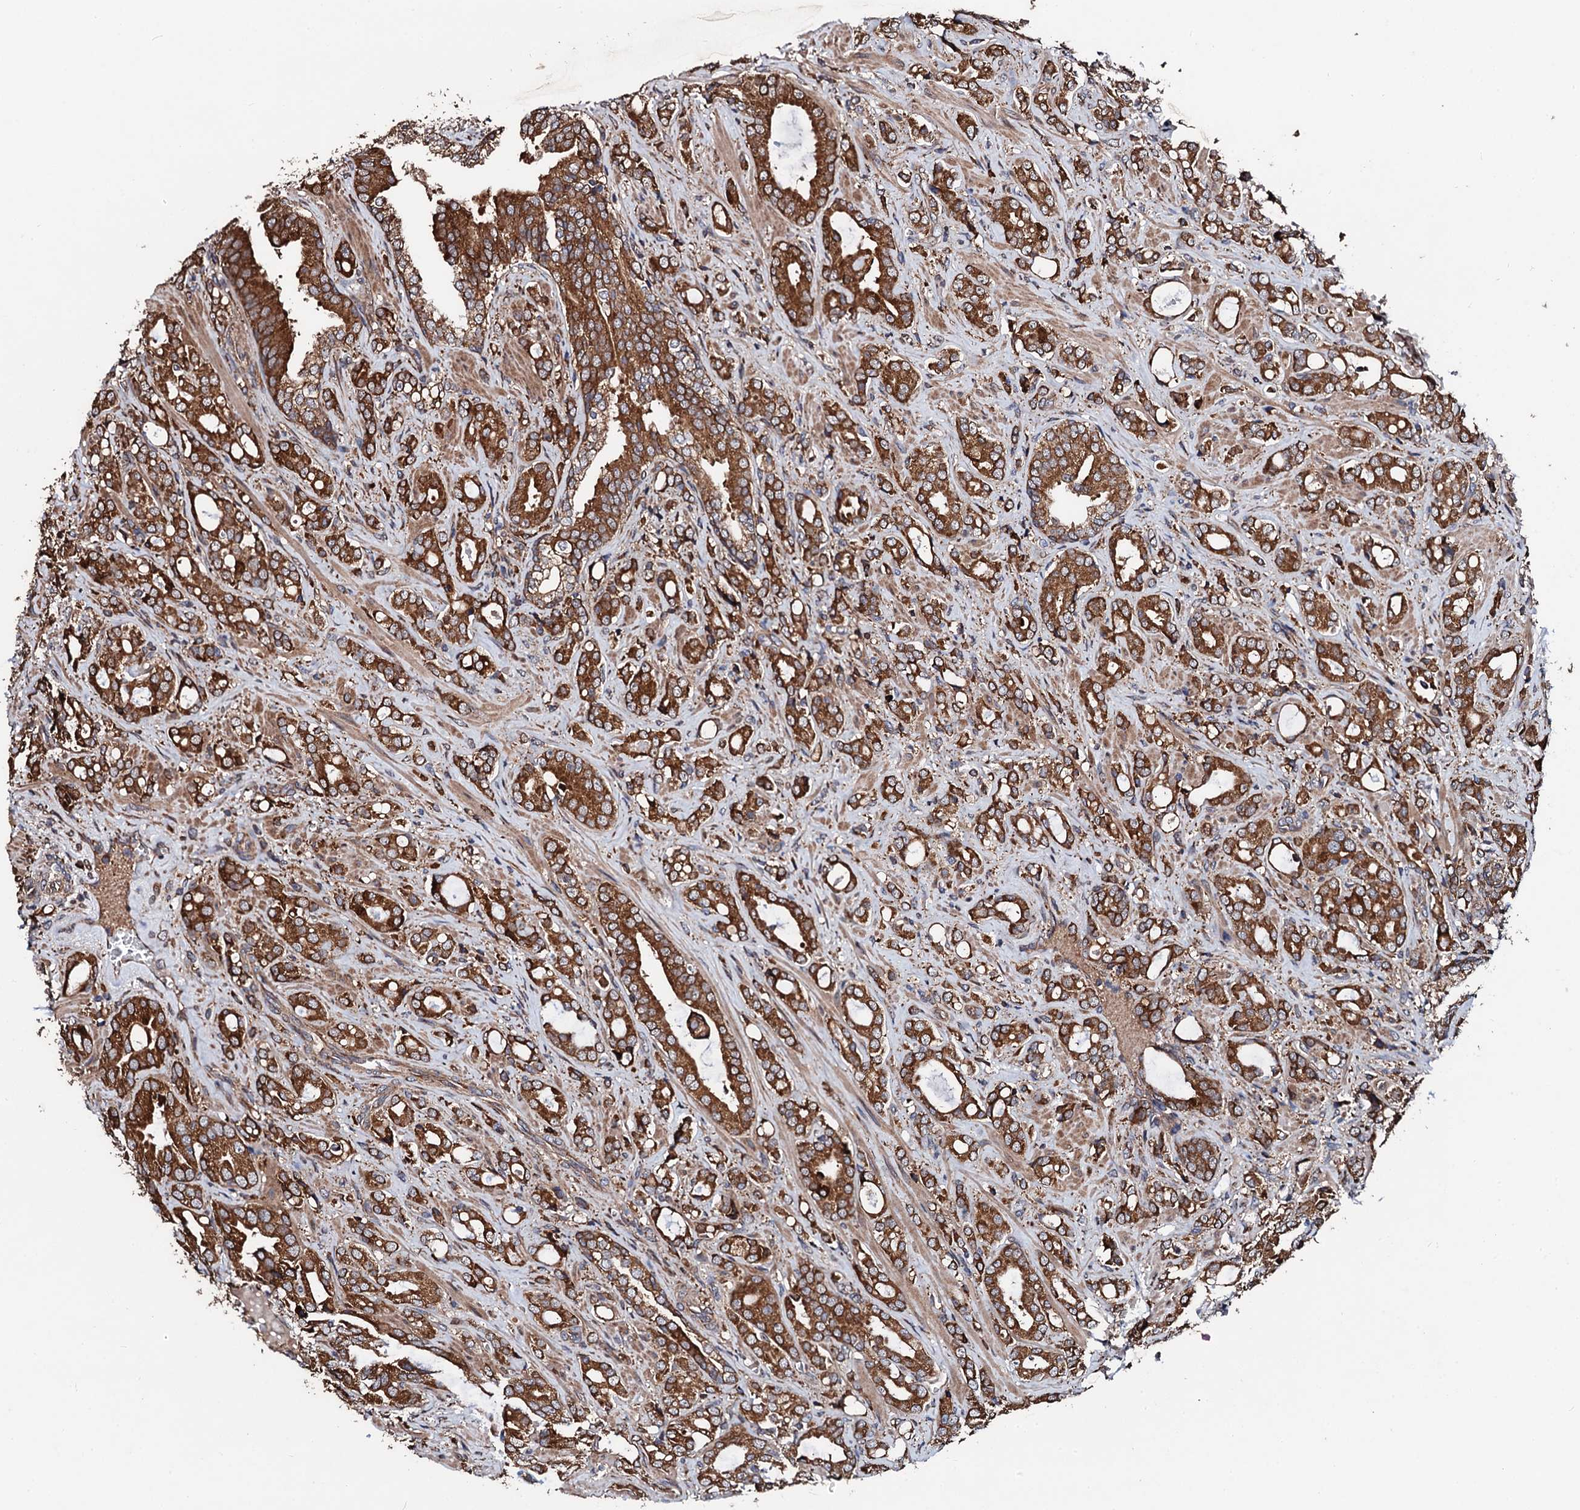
{"staining": {"intensity": "strong", "quantity": ">75%", "location": "cytoplasmic/membranous"}, "tissue": "prostate cancer", "cell_type": "Tumor cells", "image_type": "cancer", "snomed": [{"axis": "morphology", "description": "Adenocarcinoma, High grade"}, {"axis": "topography", "description": "Prostate"}], "caption": "Tumor cells demonstrate high levels of strong cytoplasmic/membranous expression in approximately >75% of cells in human prostate adenocarcinoma (high-grade).", "gene": "CKAP5", "patient": {"sex": "male", "age": 72}}